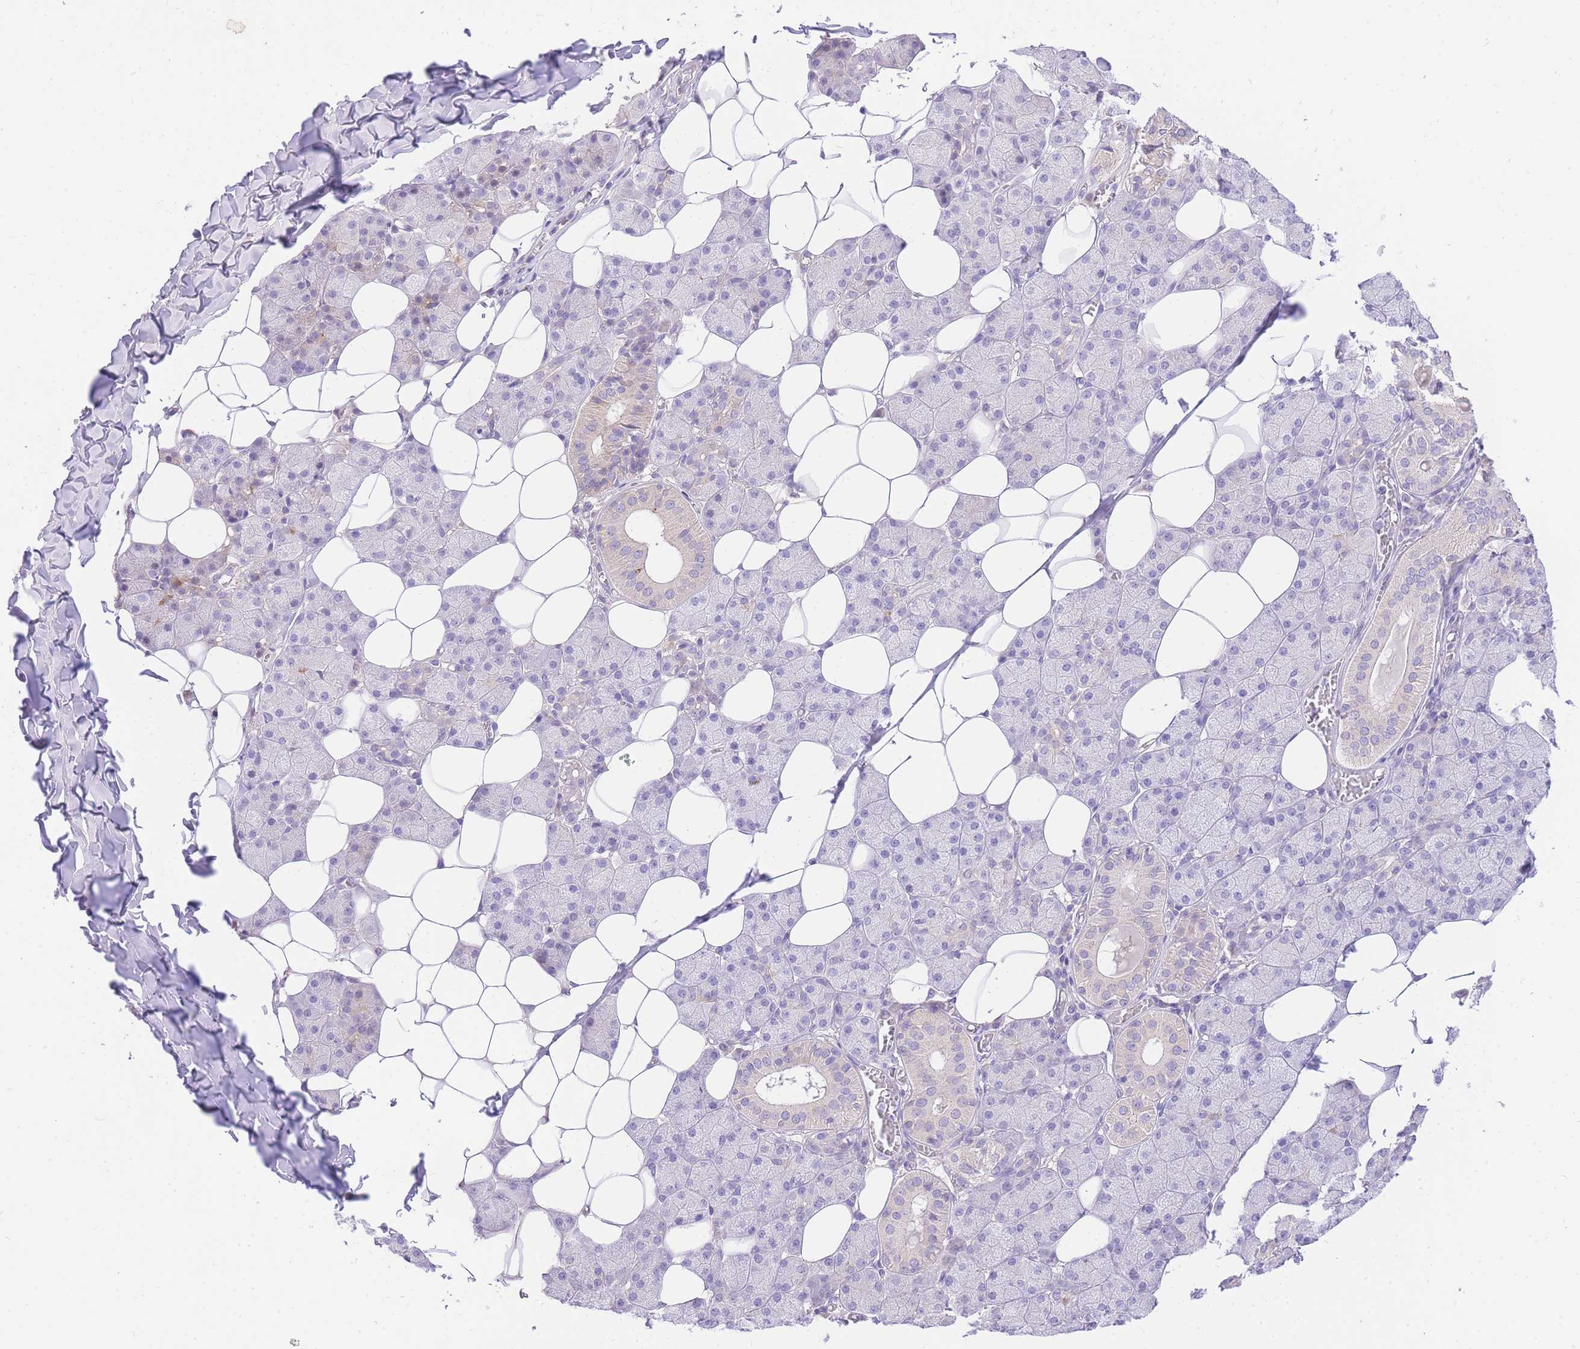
{"staining": {"intensity": "weak", "quantity": "<25%", "location": "cytoplasmic/membranous"}, "tissue": "salivary gland", "cell_type": "Glandular cells", "image_type": "normal", "snomed": [{"axis": "morphology", "description": "Normal tissue, NOS"}, {"axis": "topography", "description": "Salivary gland"}], "caption": "An immunohistochemistry histopathology image of normal salivary gland is shown. There is no staining in glandular cells of salivary gland. Nuclei are stained in blue.", "gene": "LIPH", "patient": {"sex": "female", "age": 33}}